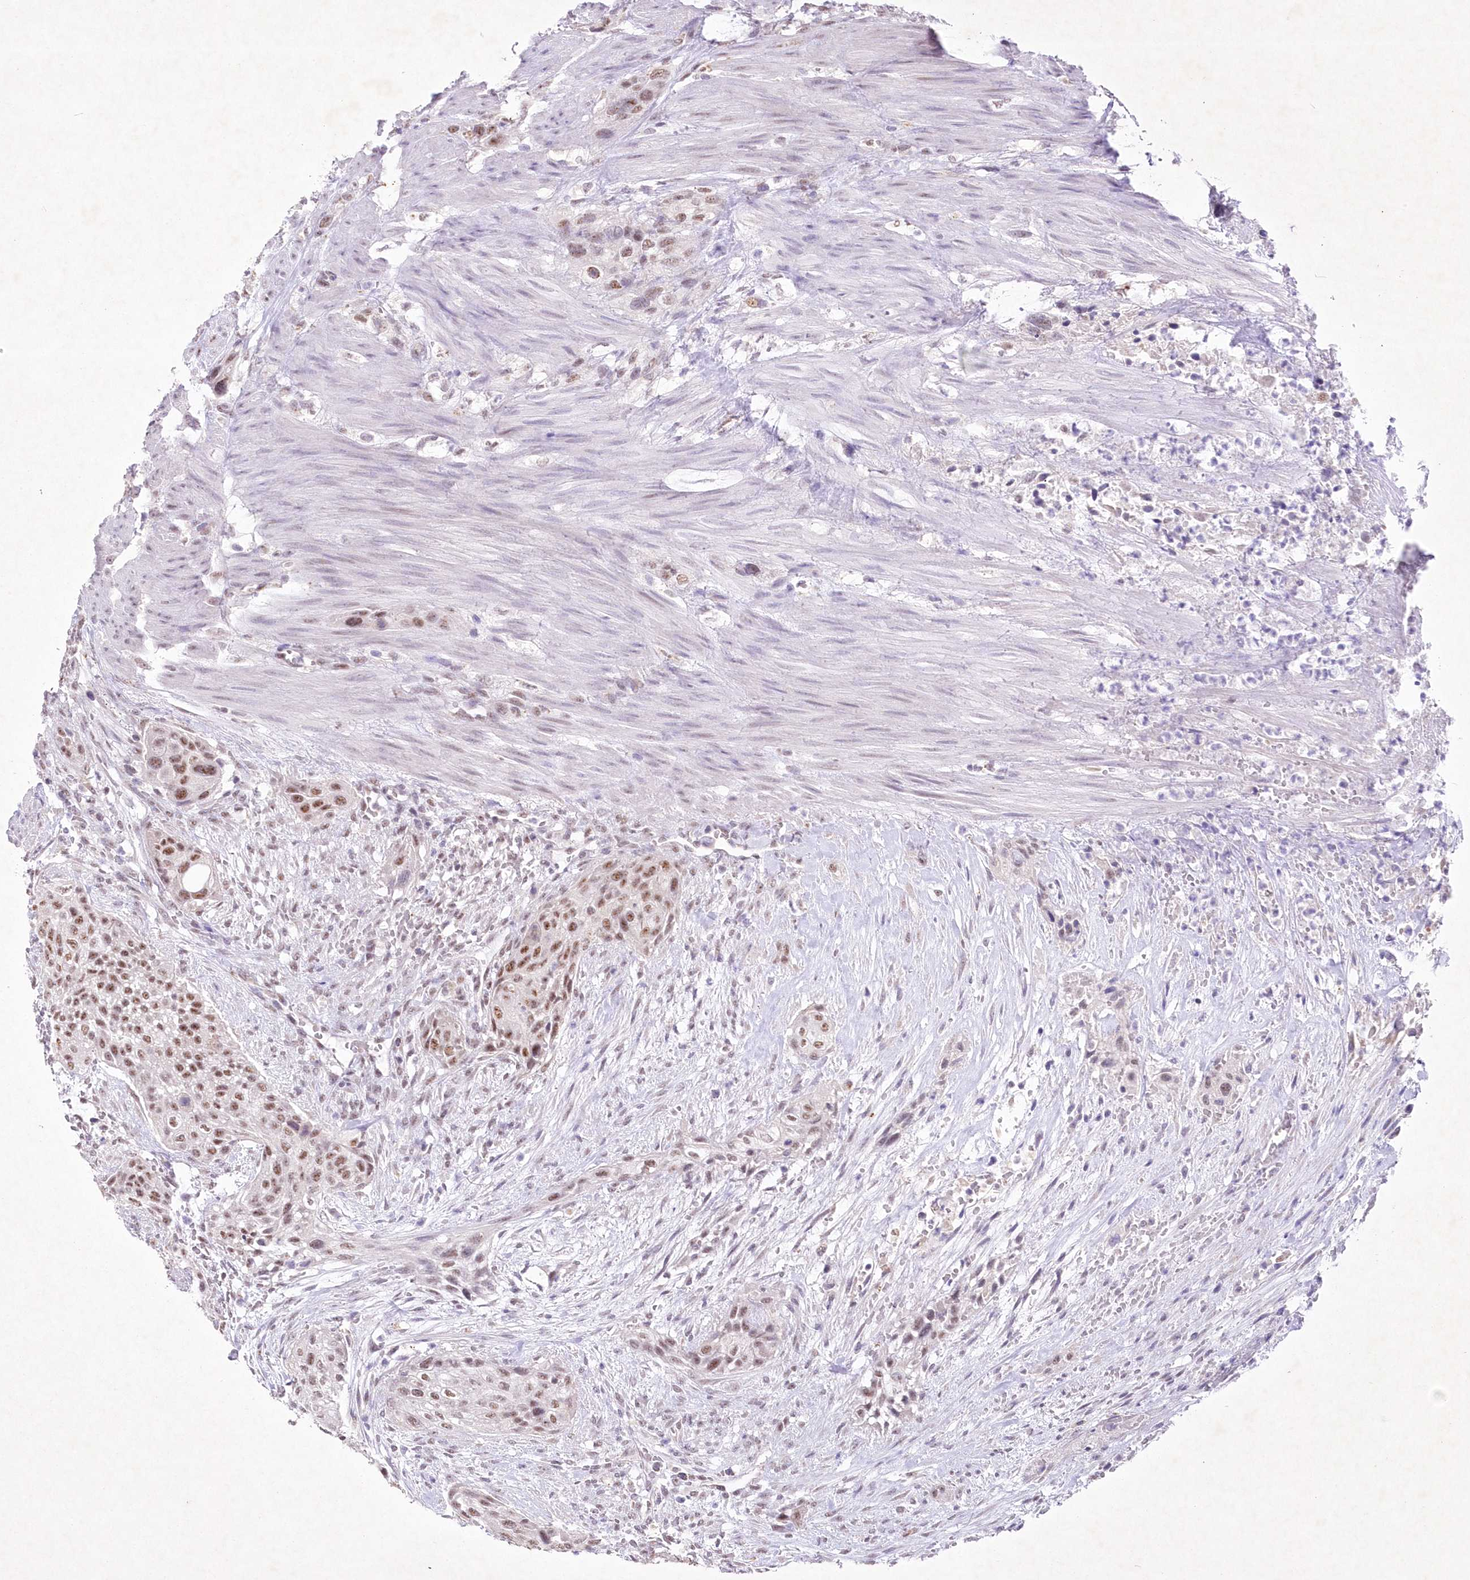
{"staining": {"intensity": "moderate", "quantity": "25%-75%", "location": "nuclear"}, "tissue": "urothelial cancer", "cell_type": "Tumor cells", "image_type": "cancer", "snomed": [{"axis": "morphology", "description": "Urothelial carcinoma, High grade"}, {"axis": "topography", "description": "Urinary bladder"}], "caption": "Urothelial cancer was stained to show a protein in brown. There is medium levels of moderate nuclear expression in approximately 25%-75% of tumor cells. (Stains: DAB in brown, nuclei in blue, Microscopy: brightfield microscopy at high magnification).", "gene": "RBM27", "patient": {"sex": "male", "age": 35}}